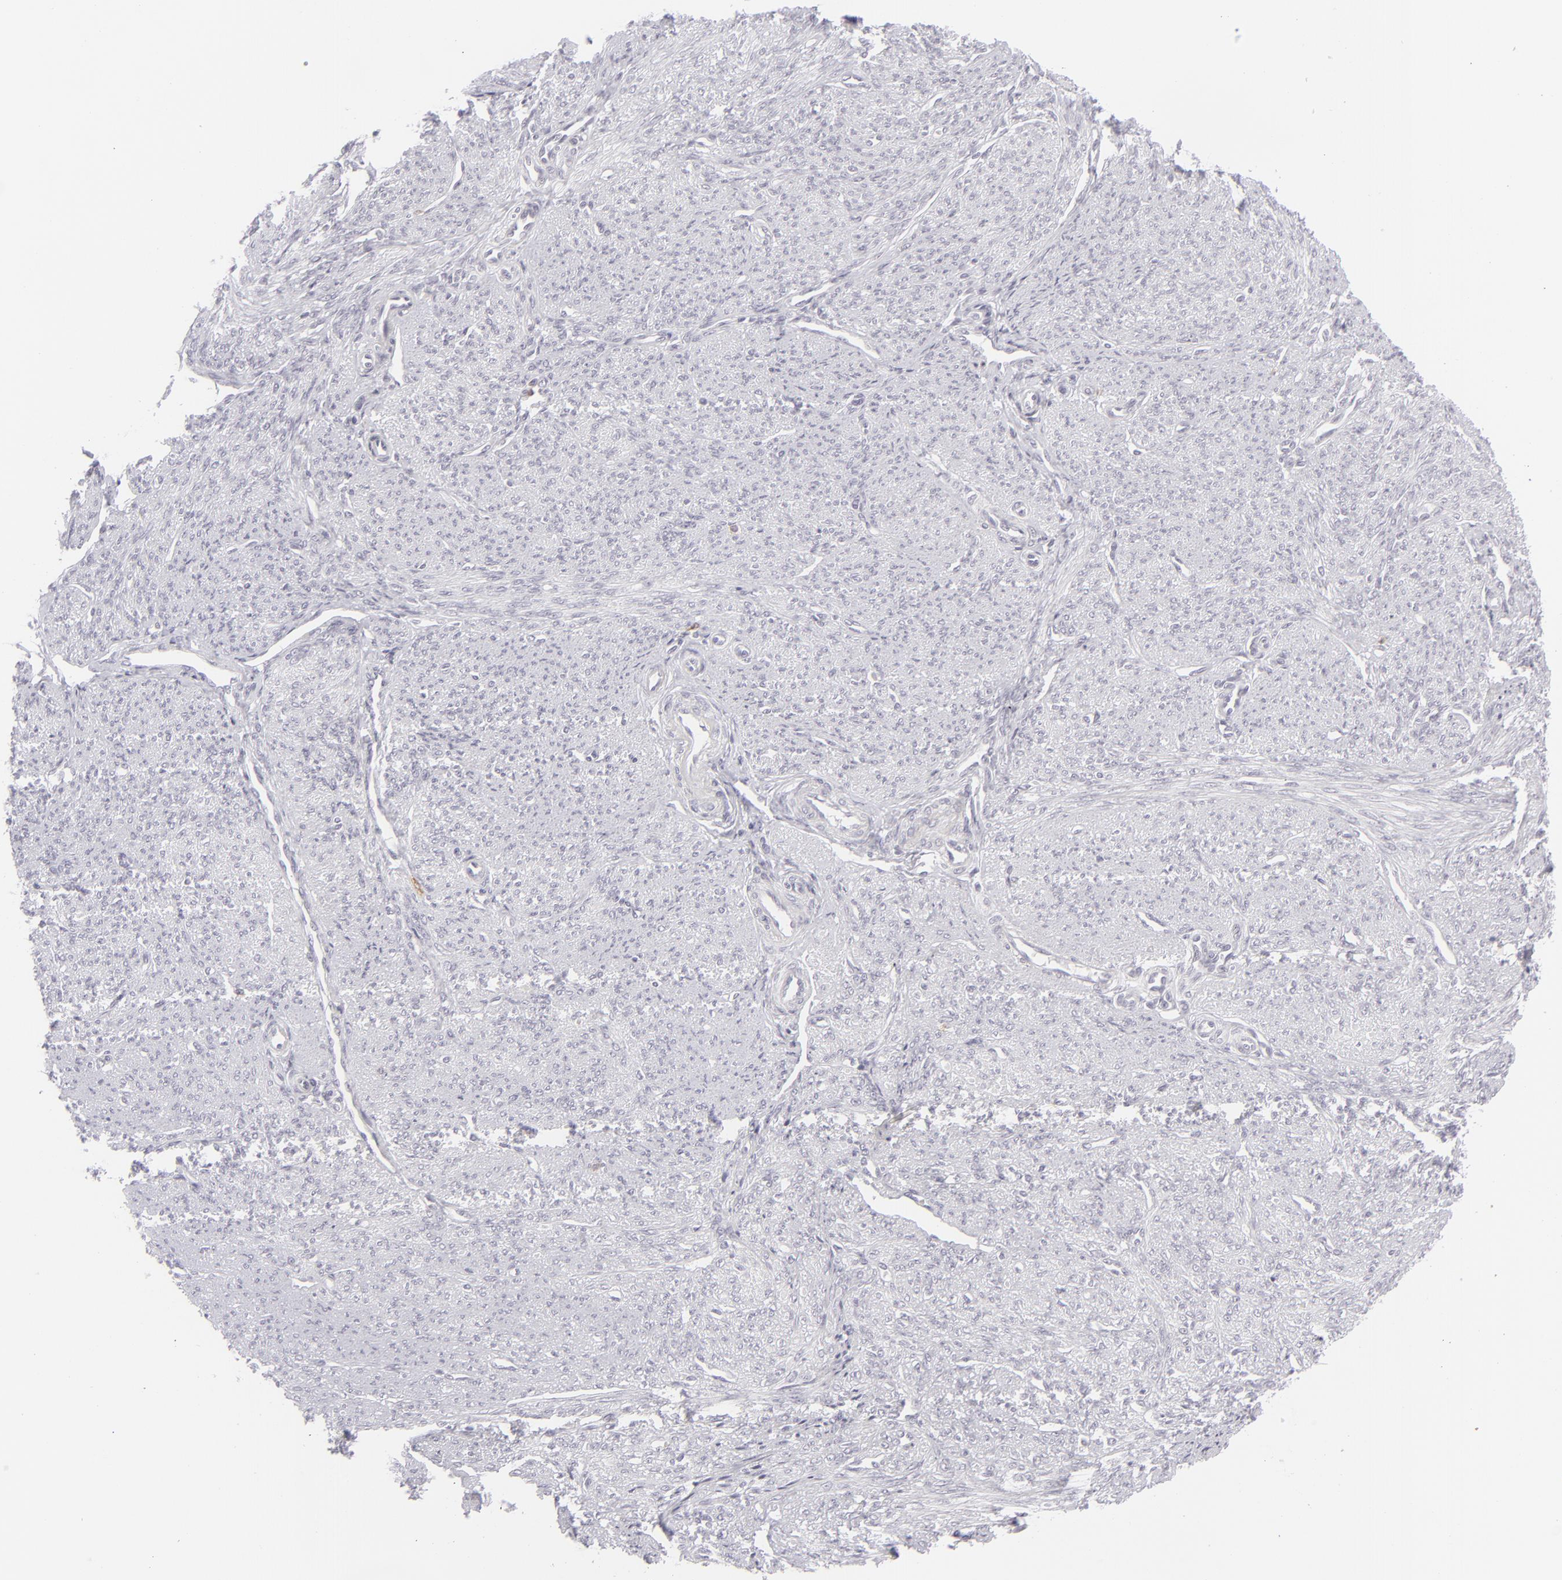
{"staining": {"intensity": "negative", "quantity": "none", "location": "none"}, "tissue": "smooth muscle", "cell_type": "Smooth muscle cells", "image_type": "normal", "snomed": [{"axis": "morphology", "description": "Normal tissue, NOS"}, {"axis": "topography", "description": "Cervix"}, {"axis": "topography", "description": "Endometrium"}], "caption": "Immunohistochemical staining of unremarkable smooth muscle exhibits no significant positivity in smooth muscle cells. (Immunohistochemistry (ihc), brightfield microscopy, high magnification).", "gene": "CD7", "patient": {"sex": "female", "age": 65}}